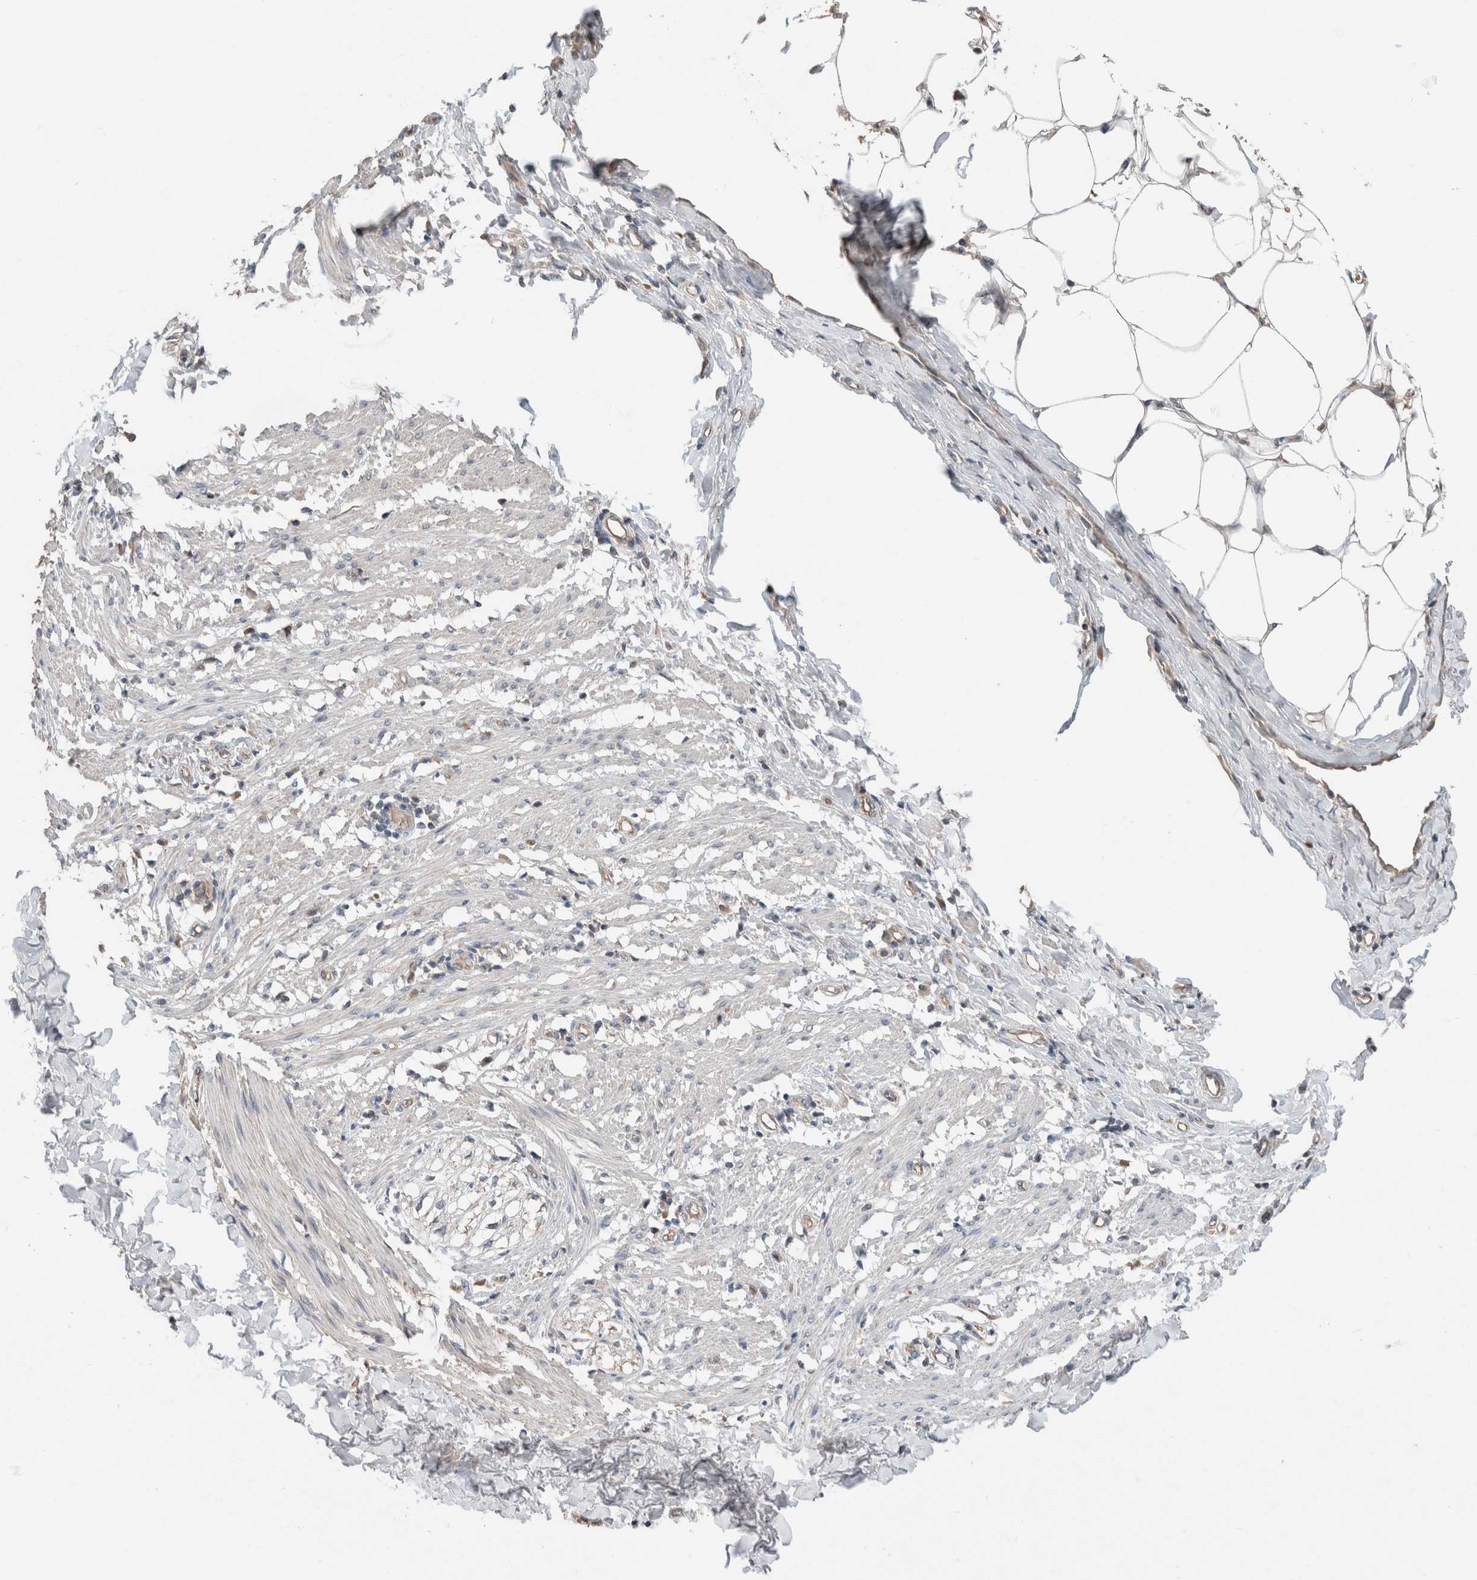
{"staining": {"intensity": "weak", "quantity": "<25%", "location": "cytoplasmic/membranous"}, "tissue": "smooth muscle", "cell_type": "Smooth muscle cells", "image_type": "normal", "snomed": [{"axis": "morphology", "description": "Normal tissue, NOS"}, {"axis": "morphology", "description": "Adenocarcinoma, NOS"}, {"axis": "topography", "description": "Smooth muscle"}, {"axis": "topography", "description": "Colon"}], "caption": "Immunohistochemistry of benign smooth muscle exhibits no positivity in smooth muscle cells.", "gene": "ERAP2", "patient": {"sex": "male", "age": 14}}